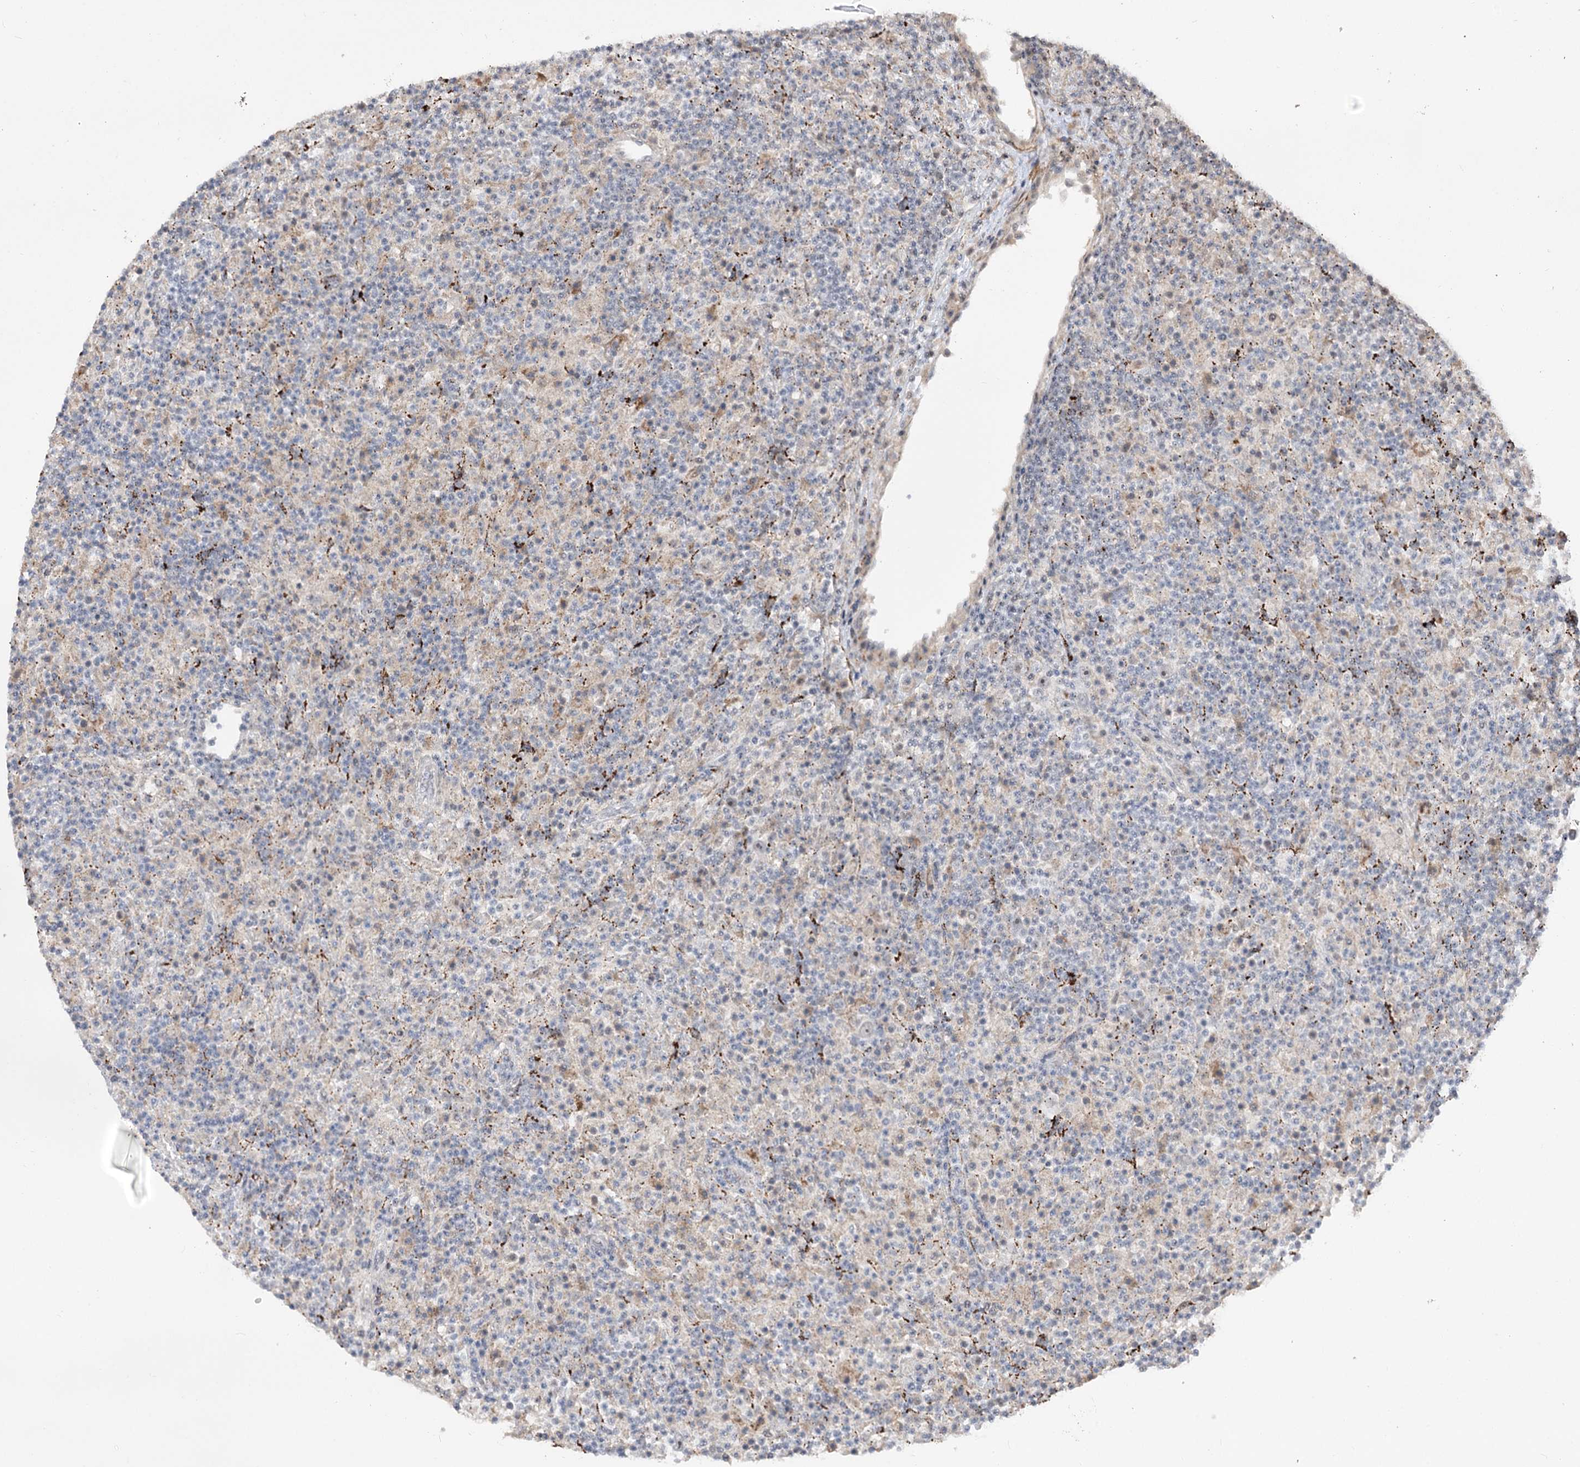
{"staining": {"intensity": "negative", "quantity": "none", "location": "none"}, "tissue": "lymphoma", "cell_type": "Tumor cells", "image_type": "cancer", "snomed": [{"axis": "morphology", "description": "Hodgkin's disease, NOS"}, {"axis": "topography", "description": "Lymph node"}], "caption": "There is no significant staining in tumor cells of Hodgkin's disease.", "gene": "ZSCAN23", "patient": {"sex": "male", "age": 70}}